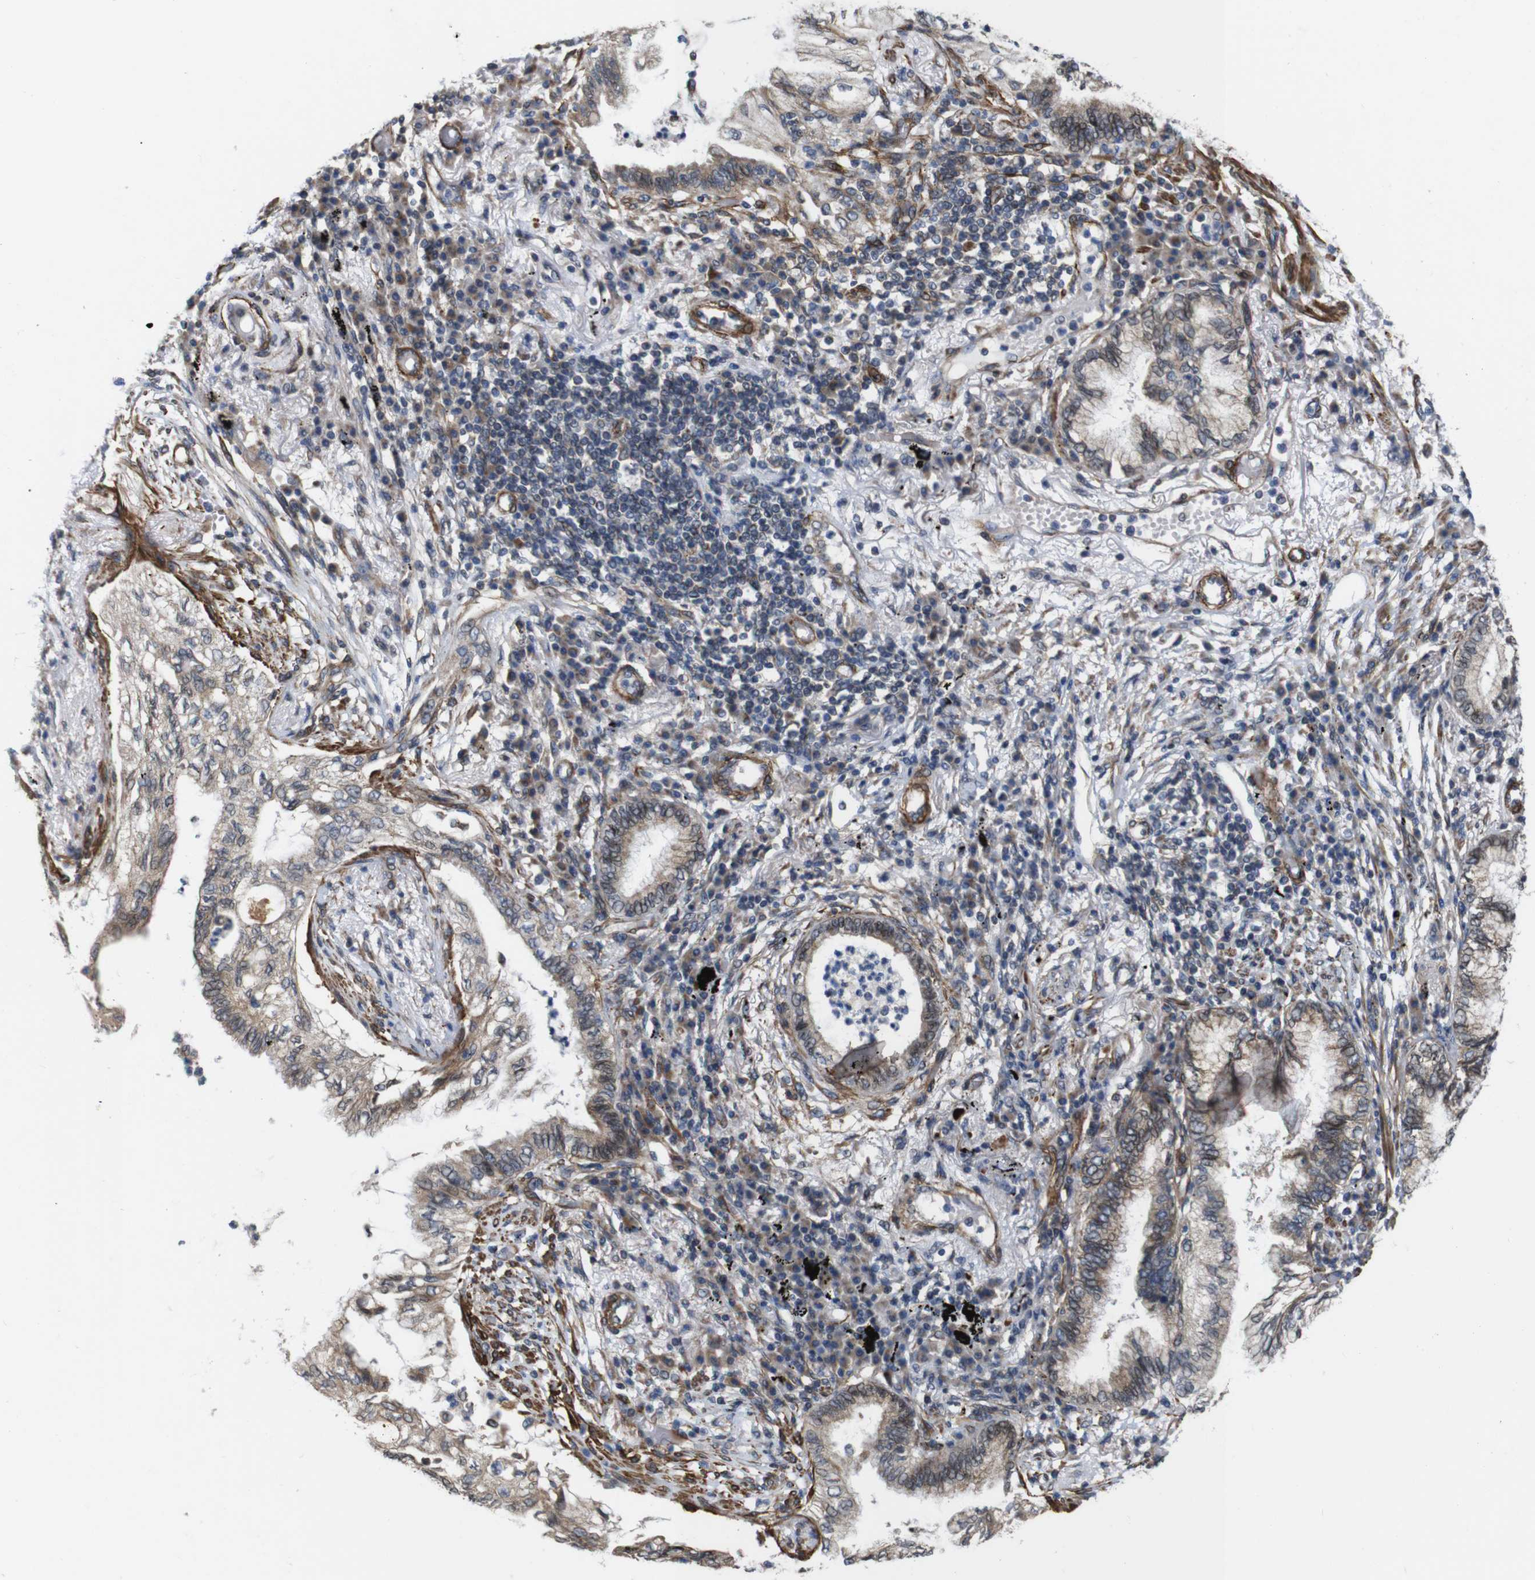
{"staining": {"intensity": "weak", "quantity": ">75%", "location": "cytoplasmic/membranous"}, "tissue": "lung cancer", "cell_type": "Tumor cells", "image_type": "cancer", "snomed": [{"axis": "morphology", "description": "Normal tissue, NOS"}, {"axis": "morphology", "description": "Adenocarcinoma, NOS"}, {"axis": "topography", "description": "Bronchus"}, {"axis": "topography", "description": "Lung"}], "caption": "Protein analysis of adenocarcinoma (lung) tissue exhibits weak cytoplasmic/membranous positivity in approximately >75% of tumor cells.", "gene": "GGT7", "patient": {"sex": "female", "age": 70}}